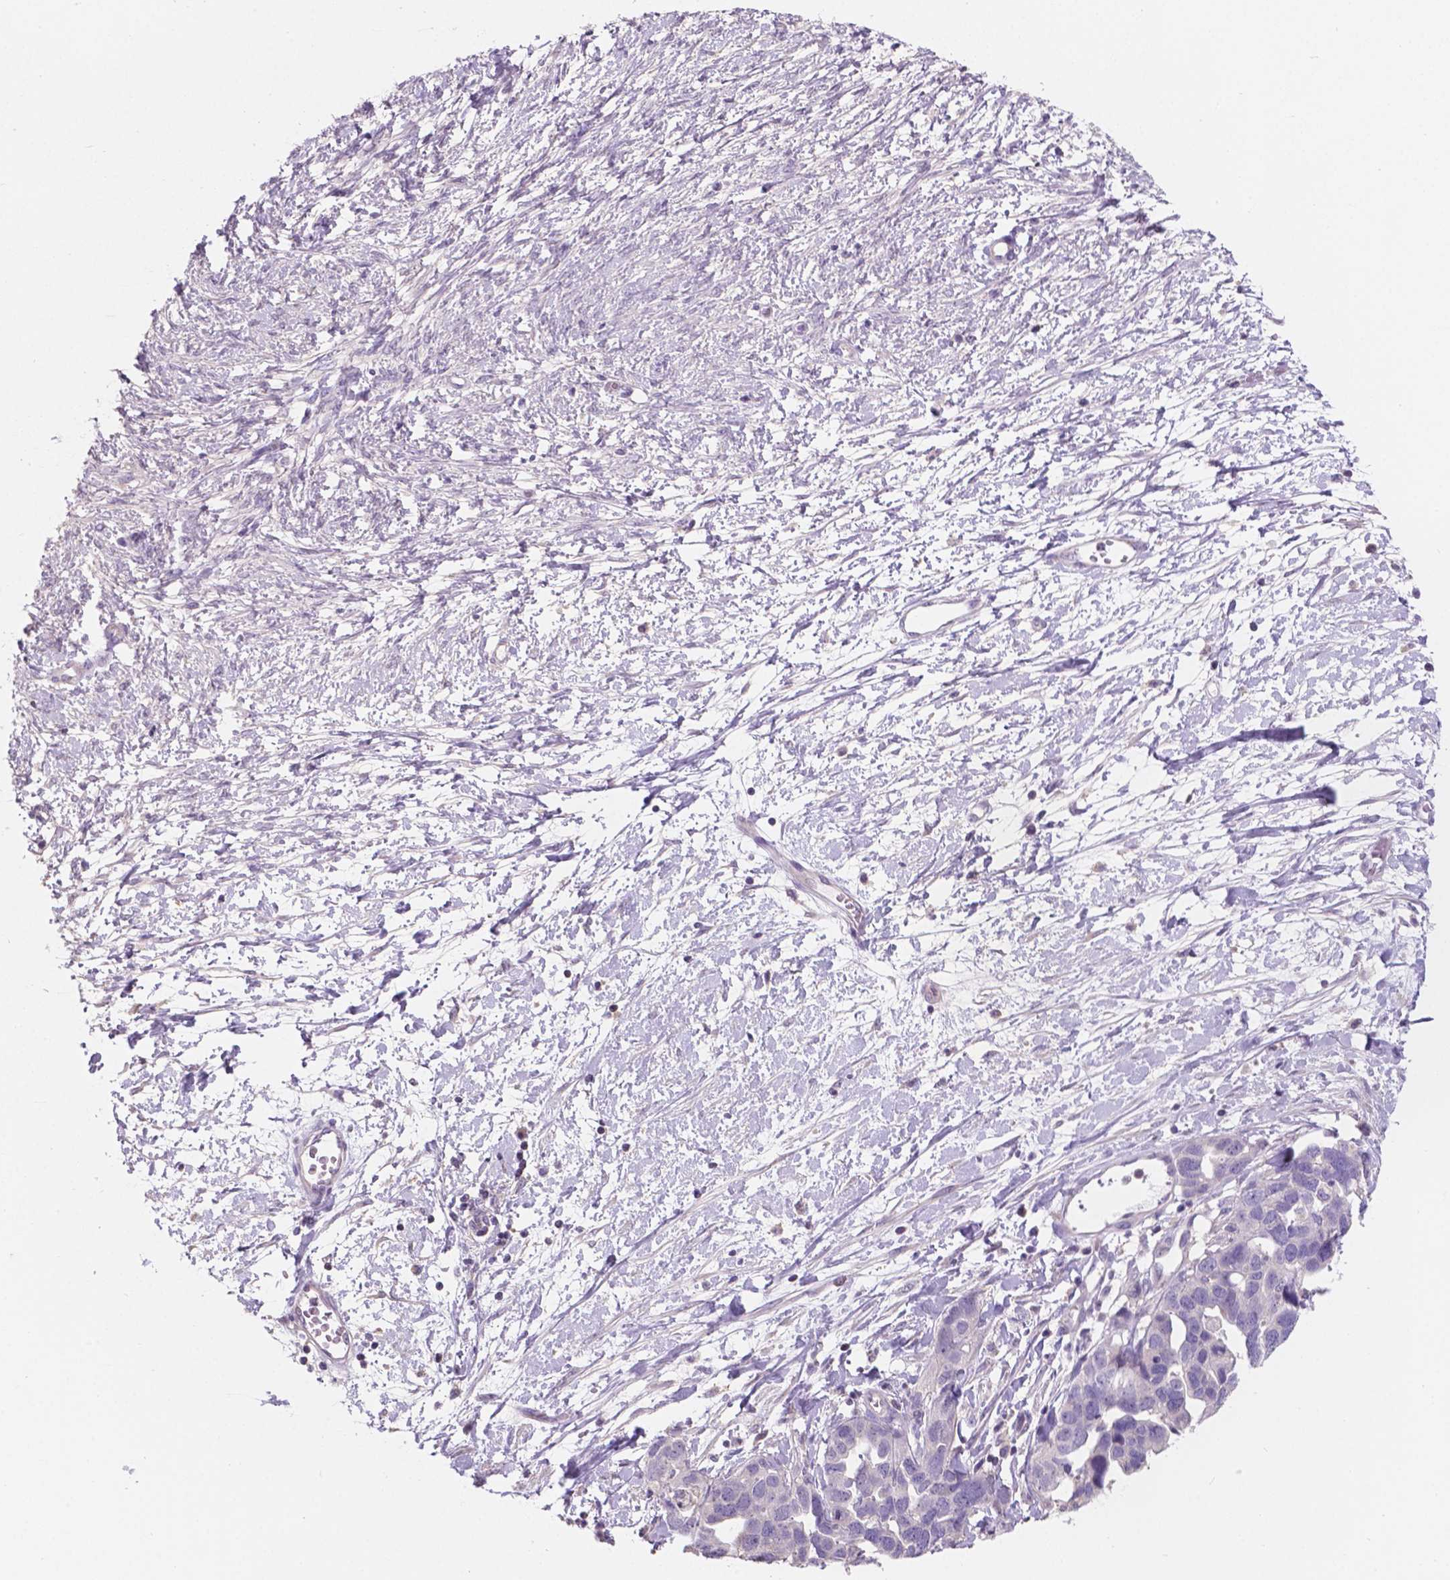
{"staining": {"intensity": "negative", "quantity": "none", "location": "none"}, "tissue": "ovarian cancer", "cell_type": "Tumor cells", "image_type": "cancer", "snomed": [{"axis": "morphology", "description": "Cystadenocarcinoma, serous, NOS"}, {"axis": "topography", "description": "Ovary"}], "caption": "Ovarian cancer was stained to show a protein in brown. There is no significant expression in tumor cells.", "gene": "SBSN", "patient": {"sex": "female", "age": 54}}